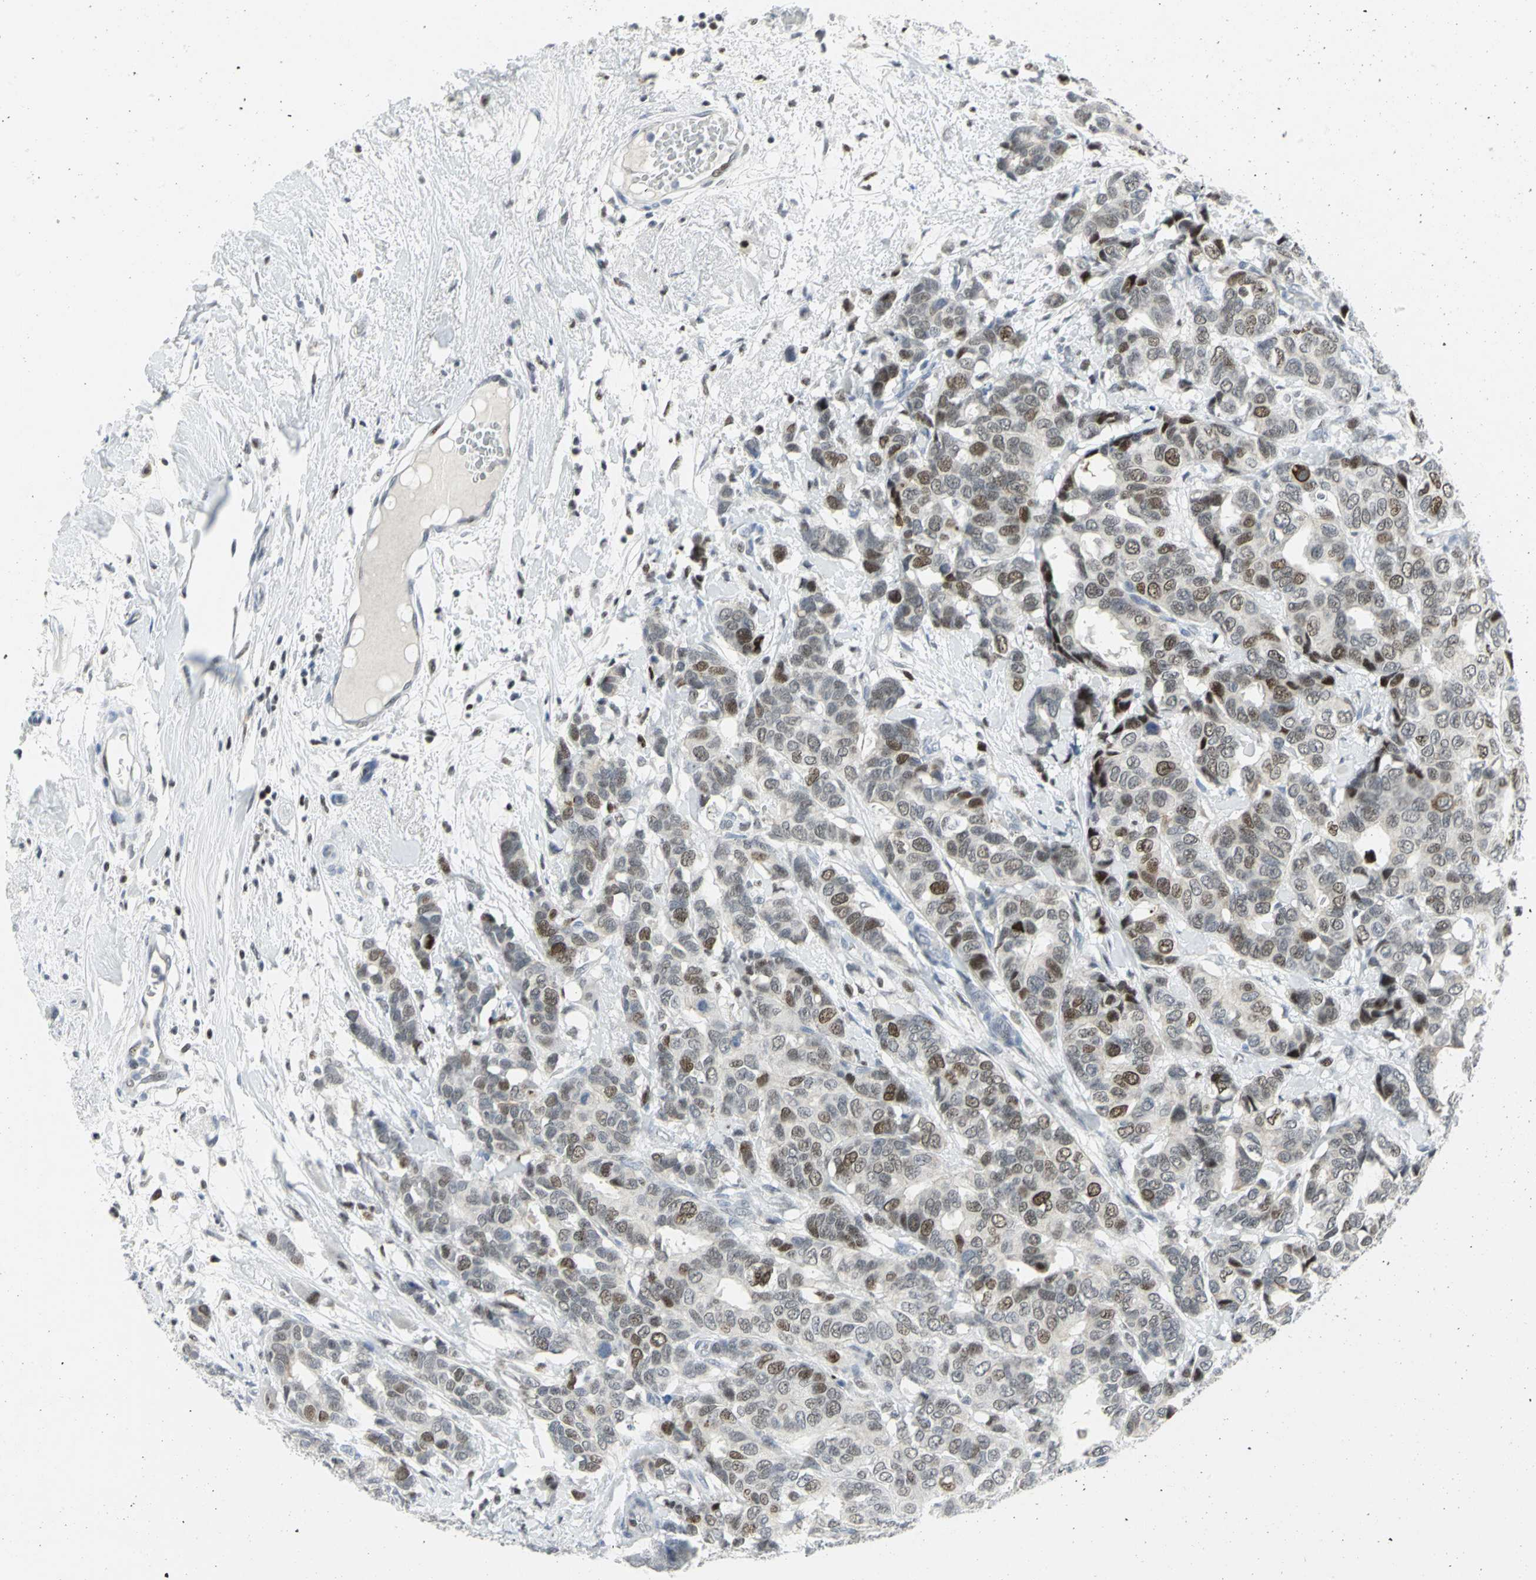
{"staining": {"intensity": "moderate", "quantity": "25%-75%", "location": "nuclear"}, "tissue": "breast cancer", "cell_type": "Tumor cells", "image_type": "cancer", "snomed": [{"axis": "morphology", "description": "Duct carcinoma"}, {"axis": "topography", "description": "Breast"}], "caption": "This is an image of IHC staining of breast cancer, which shows moderate staining in the nuclear of tumor cells.", "gene": "RPA1", "patient": {"sex": "female", "age": 87}}